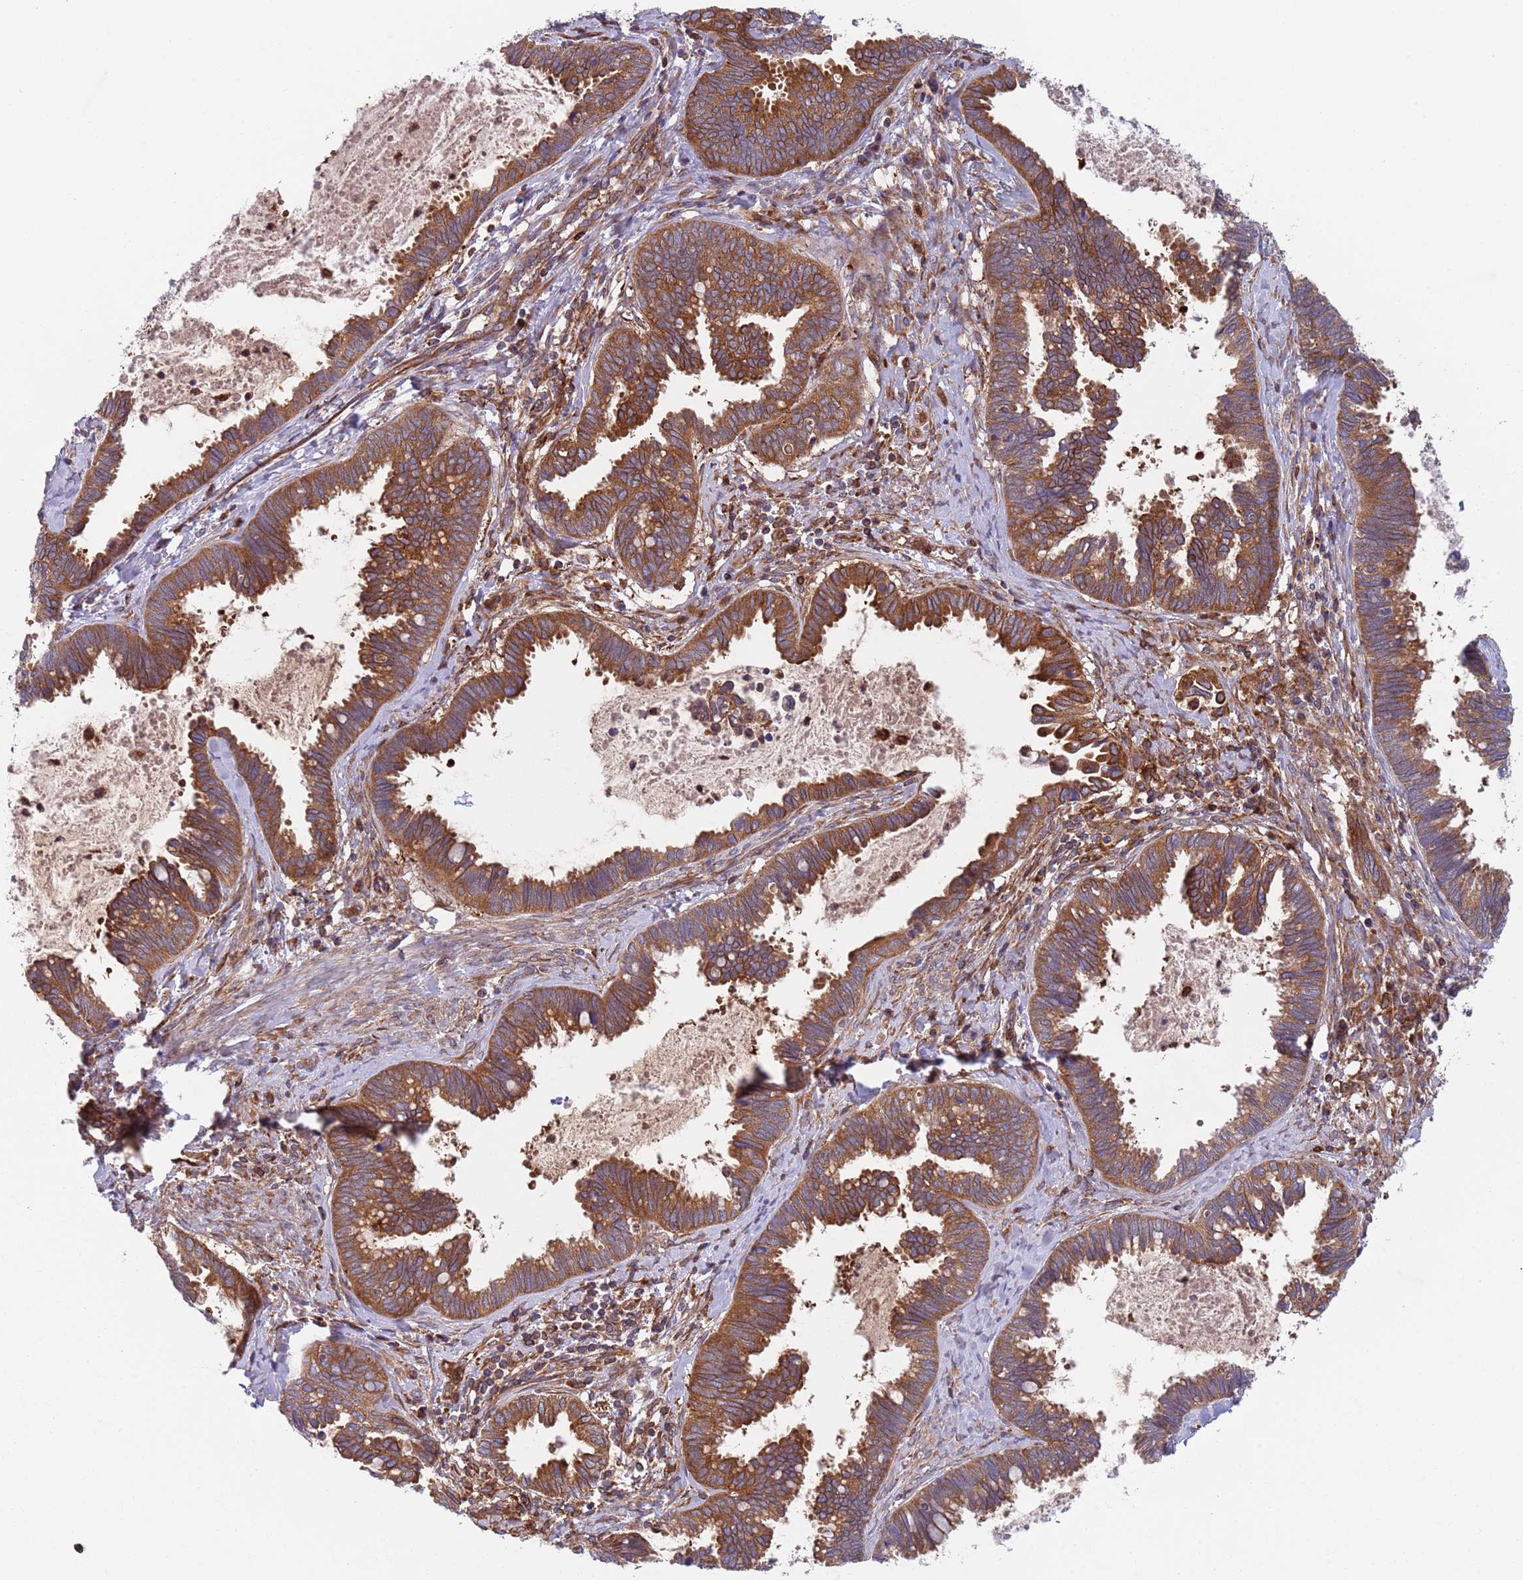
{"staining": {"intensity": "strong", "quantity": ">75%", "location": "cytoplasmic/membranous"}, "tissue": "cervical cancer", "cell_type": "Tumor cells", "image_type": "cancer", "snomed": [{"axis": "morphology", "description": "Adenocarcinoma, NOS"}, {"axis": "topography", "description": "Cervix"}], "caption": "Immunohistochemistry (IHC) (DAB) staining of adenocarcinoma (cervical) displays strong cytoplasmic/membranous protein expression in about >75% of tumor cells. The staining was performed using DAB (3,3'-diaminobenzidine) to visualize the protein expression in brown, while the nuclei were stained in blue with hematoxylin (Magnification: 20x).", "gene": "ZMYM5", "patient": {"sex": "female", "age": 37}}